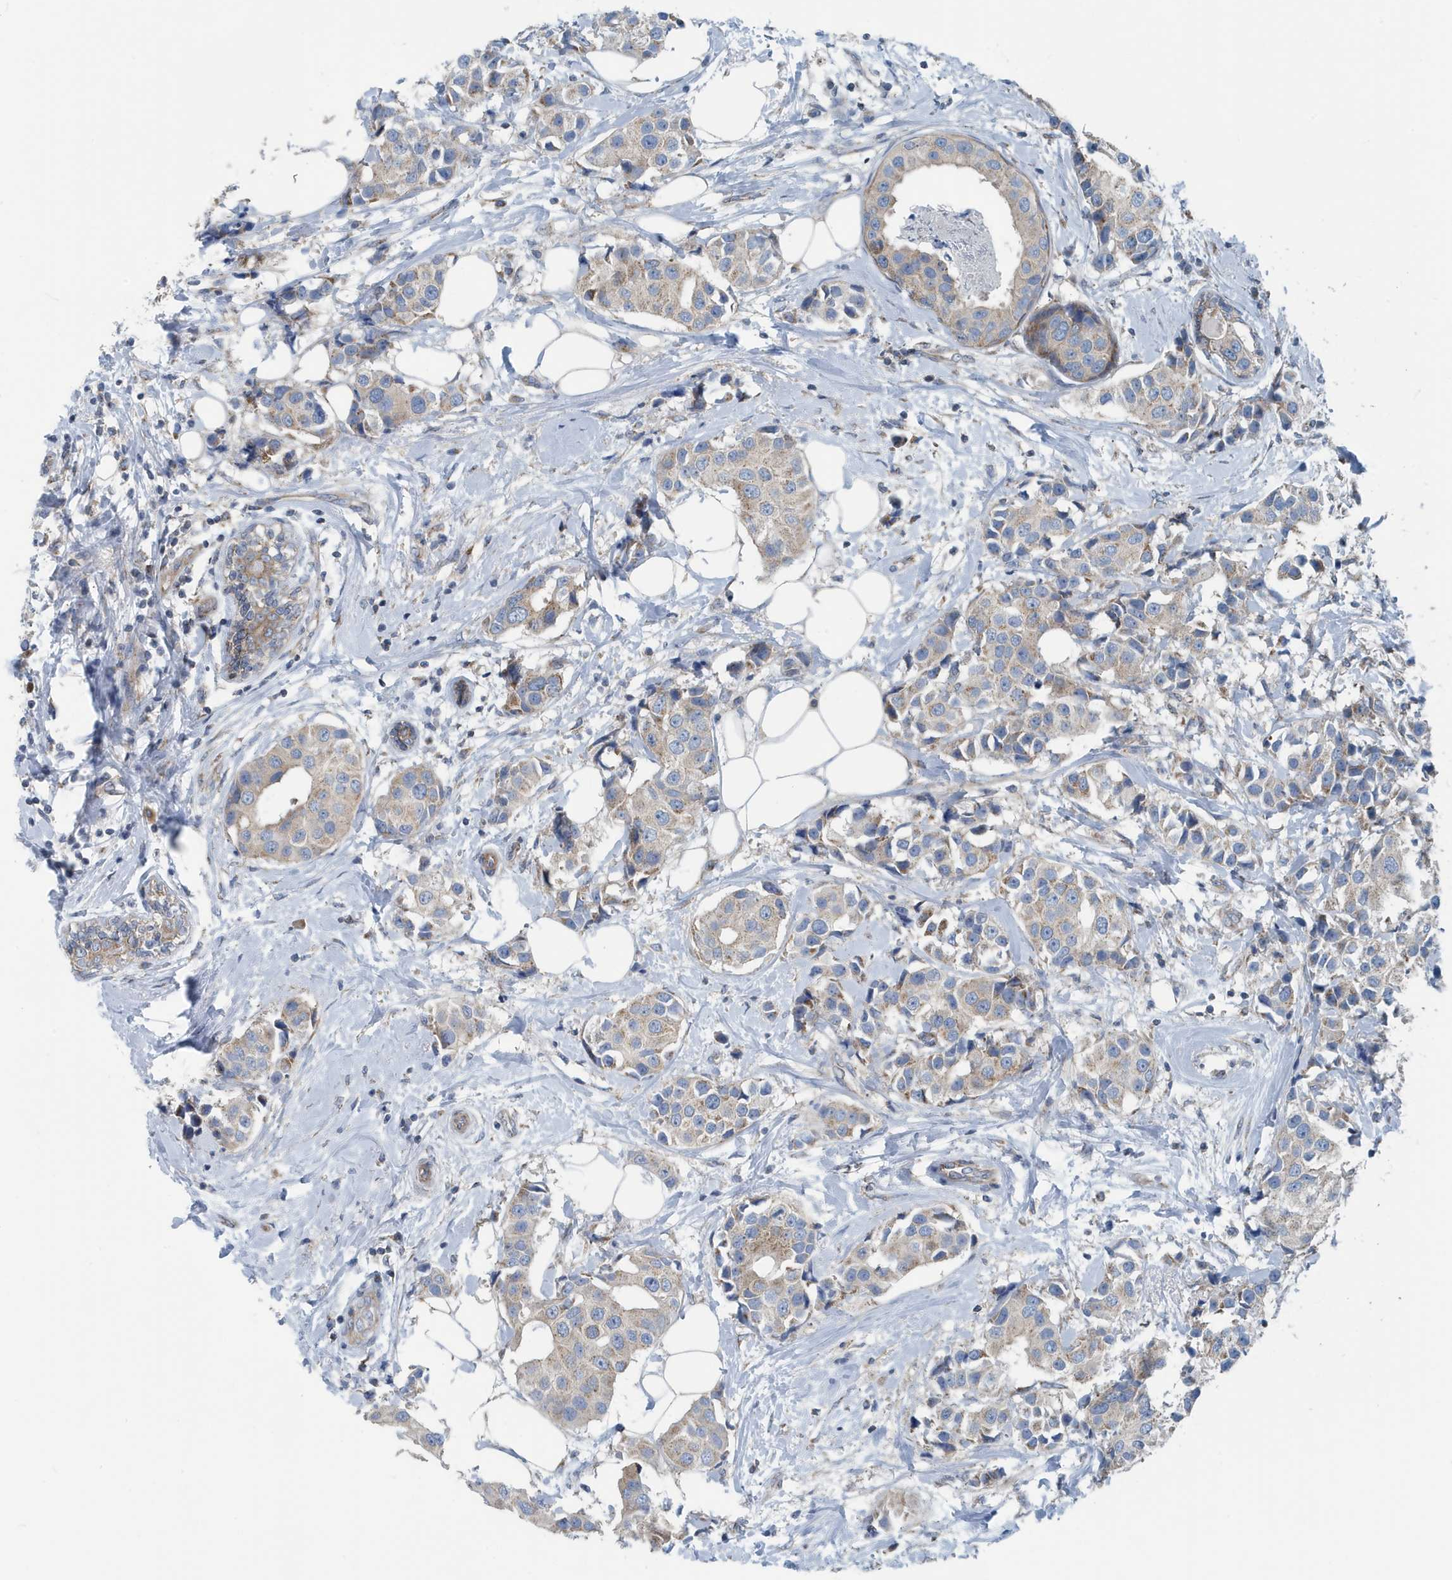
{"staining": {"intensity": "weak", "quantity": "25%-75%", "location": "cytoplasmic/membranous"}, "tissue": "breast cancer", "cell_type": "Tumor cells", "image_type": "cancer", "snomed": [{"axis": "morphology", "description": "Normal tissue, NOS"}, {"axis": "morphology", "description": "Duct carcinoma"}, {"axis": "topography", "description": "Breast"}], "caption": "Brown immunohistochemical staining in human invasive ductal carcinoma (breast) demonstrates weak cytoplasmic/membranous staining in approximately 25%-75% of tumor cells. (DAB (3,3'-diaminobenzidine) = brown stain, brightfield microscopy at high magnification).", "gene": "PPM1M", "patient": {"sex": "female", "age": 39}}